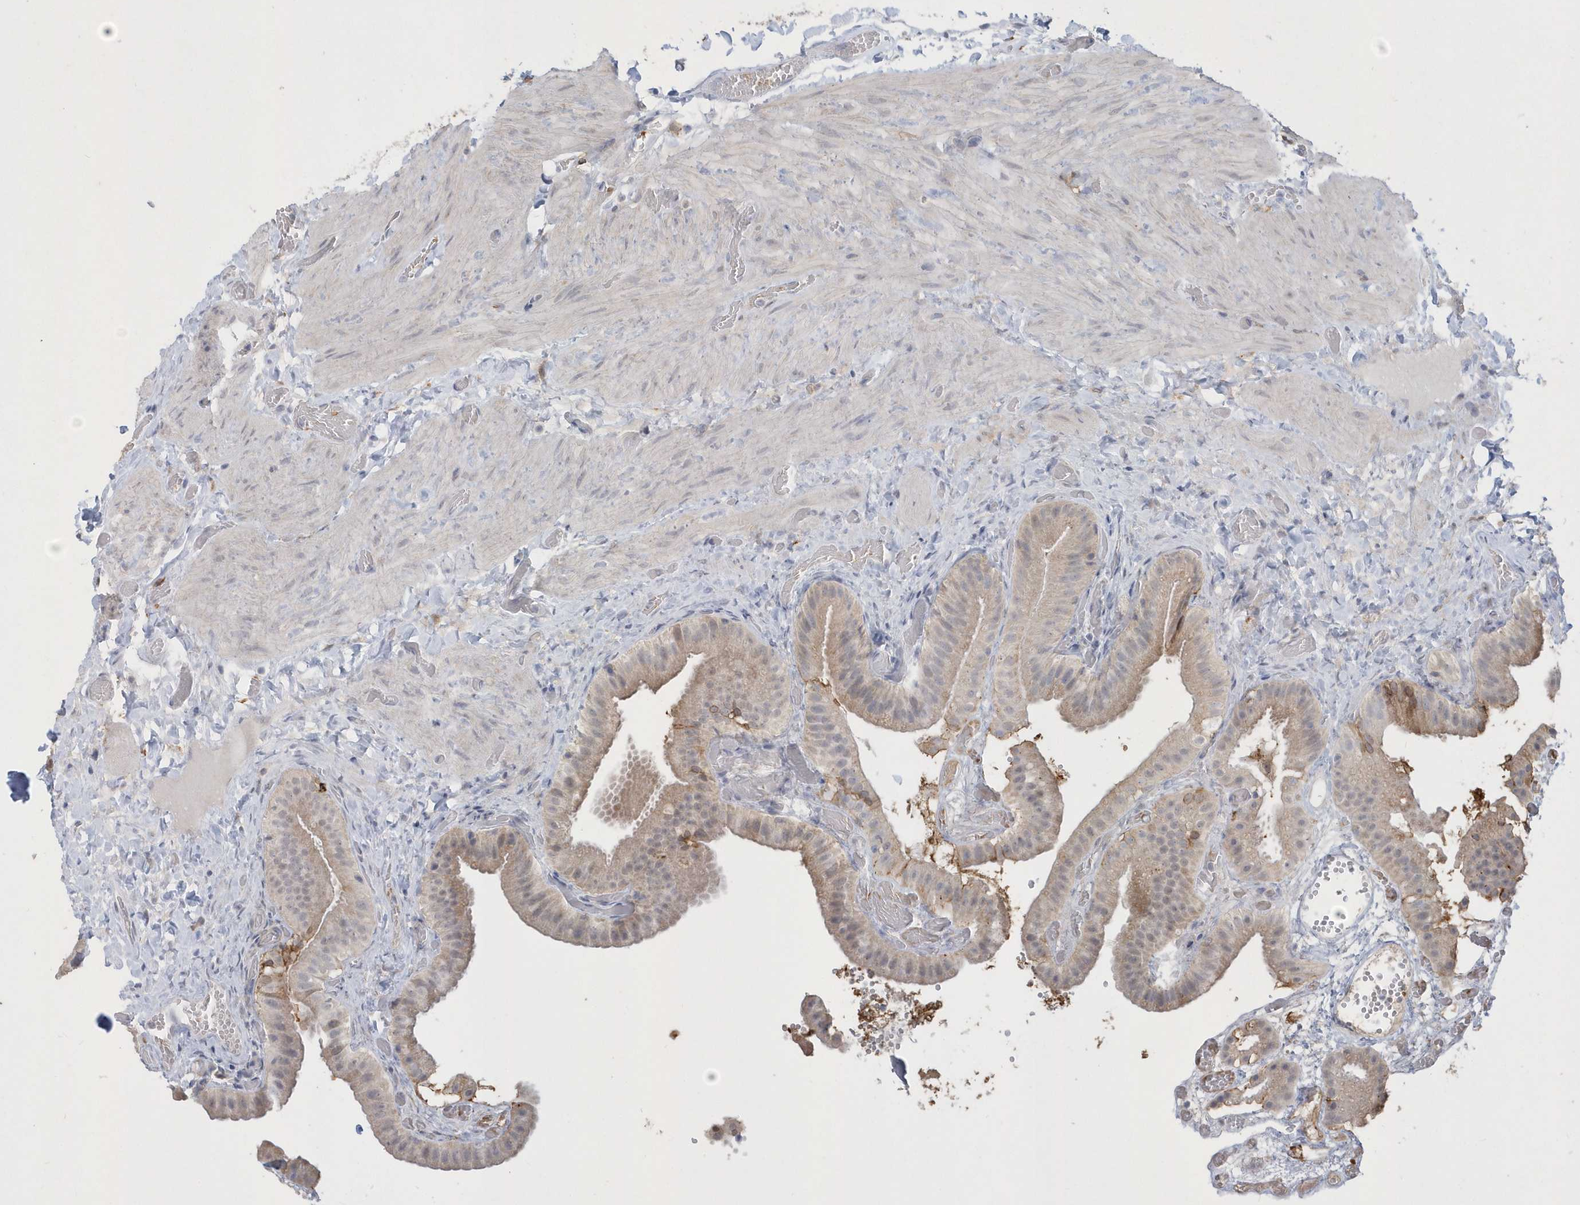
{"staining": {"intensity": "weak", "quantity": ">75%", "location": "cytoplasmic/membranous"}, "tissue": "gallbladder", "cell_type": "Glandular cells", "image_type": "normal", "snomed": [{"axis": "morphology", "description": "Normal tissue, NOS"}, {"axis": "topography", "description": "Gallbladder"}], "caption": "Brown immunohistochemical staining in normal human gallbladder reveals weak cytoplasmic/membranous staining in about >75% of glandular cells. (DAB (3,3'-diaminobenzidine) IHC, brown staining for protein, blue staining for nuclei).", "gene": "TSPEAR", "patient": {"sex": "female", "age": 64}}